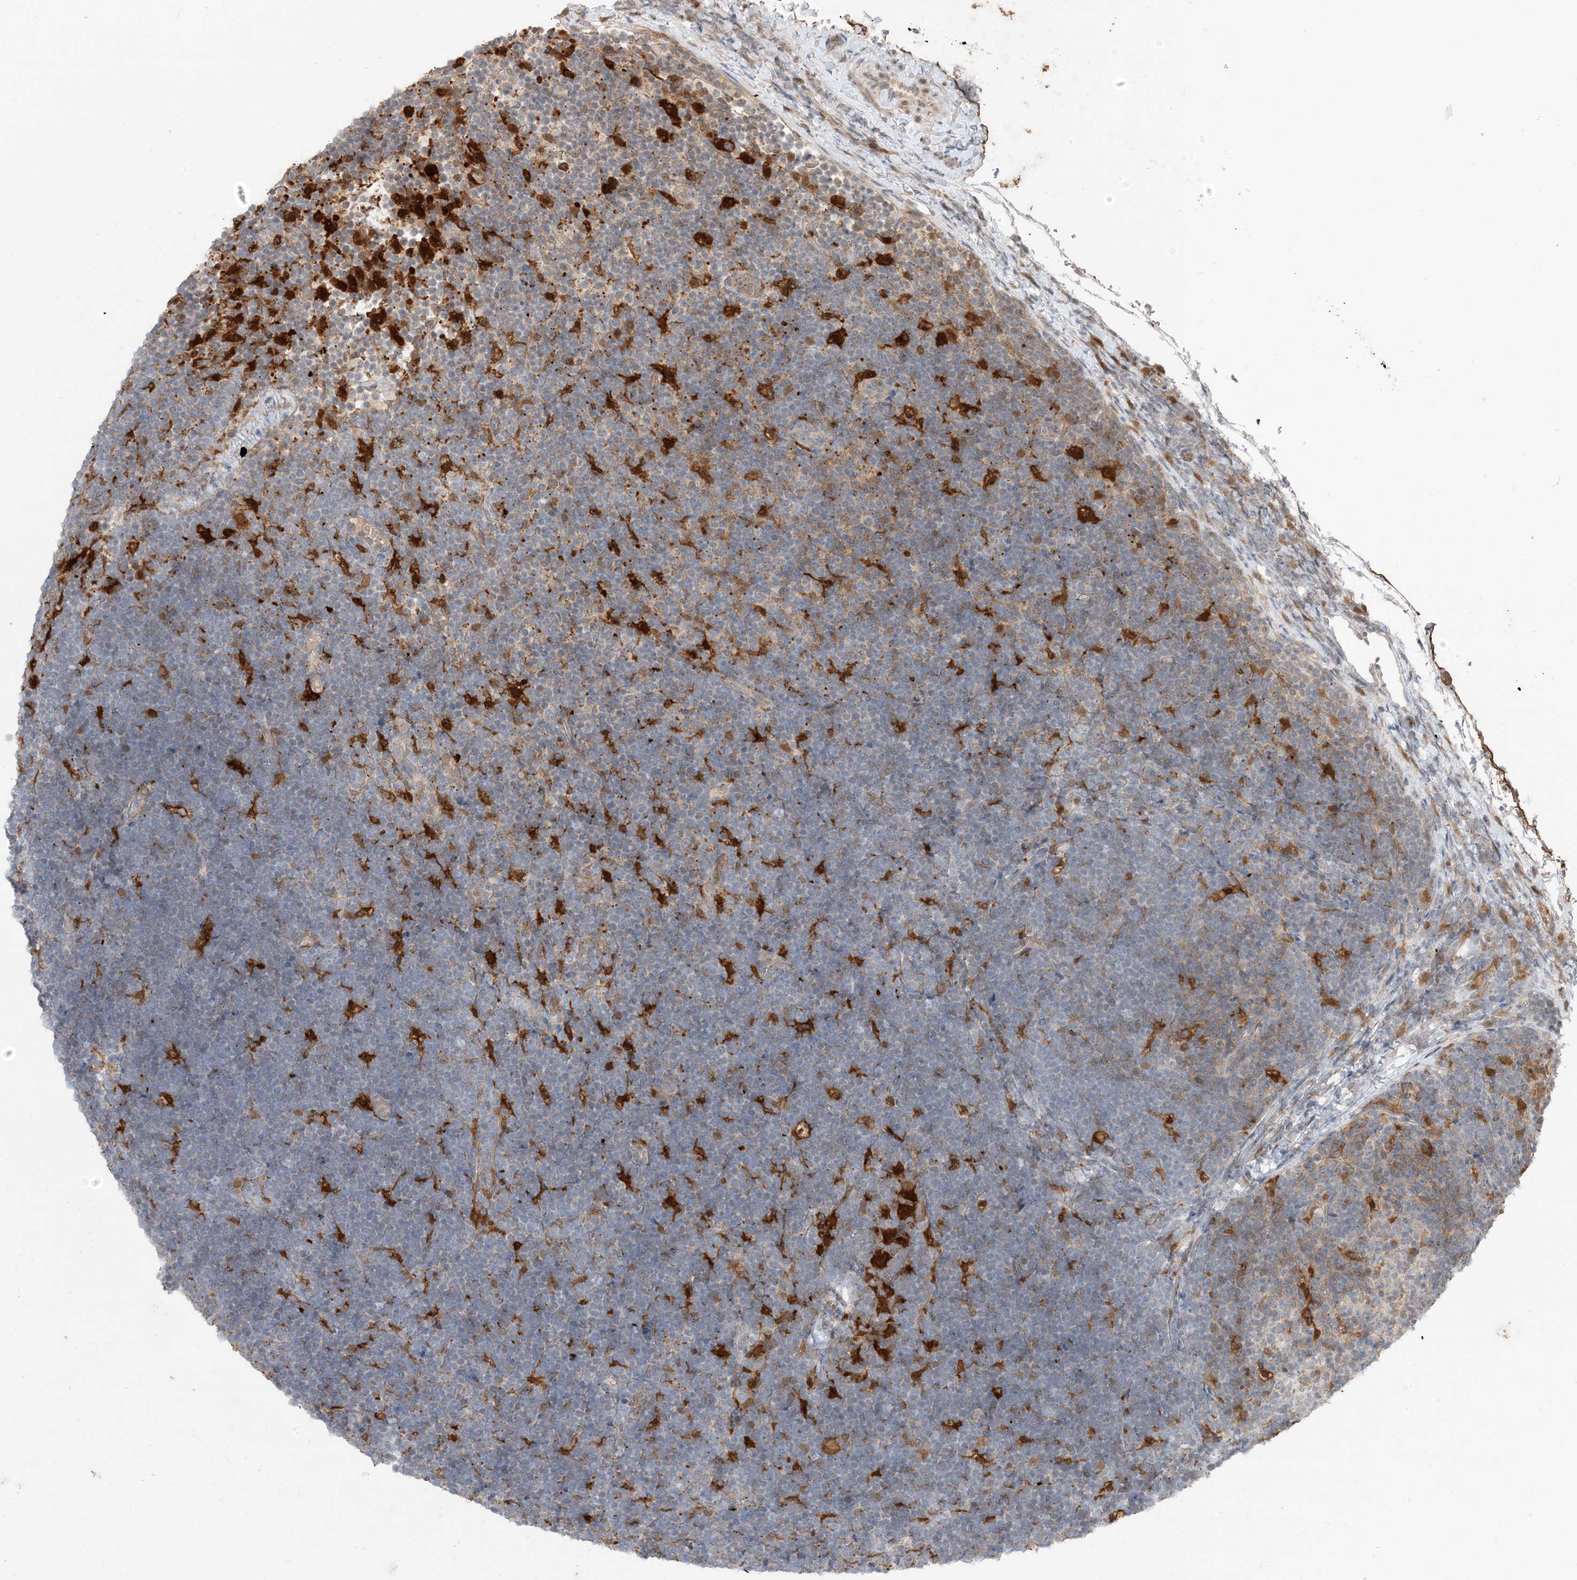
{"staining": {"intensity": "negative", "quantity": "none", "location": "none"}, "tissue": "lymphoma", "cell_type": "Tumor cells", "image_type": "cancer", "snomed": [{"axis": "morphology", "description": "Malignant lymphoma, non-Hodgkin's type, High grade"}, {"axis": "topography", "description": "Lymph node"}], "caption": "This histopathology image is of high-grade malignant lymphoma, non-Hodgkin's type stained with immunohistochemistry to label a protein in brown with the nuclei are counter-stained blue. There is no expression in tumor cells. (DAB immunohistochemistry (IHC) with hematoxylin counter stain).", "gene": "NAGK", "patient": {"sex": "male", "age": 13}}